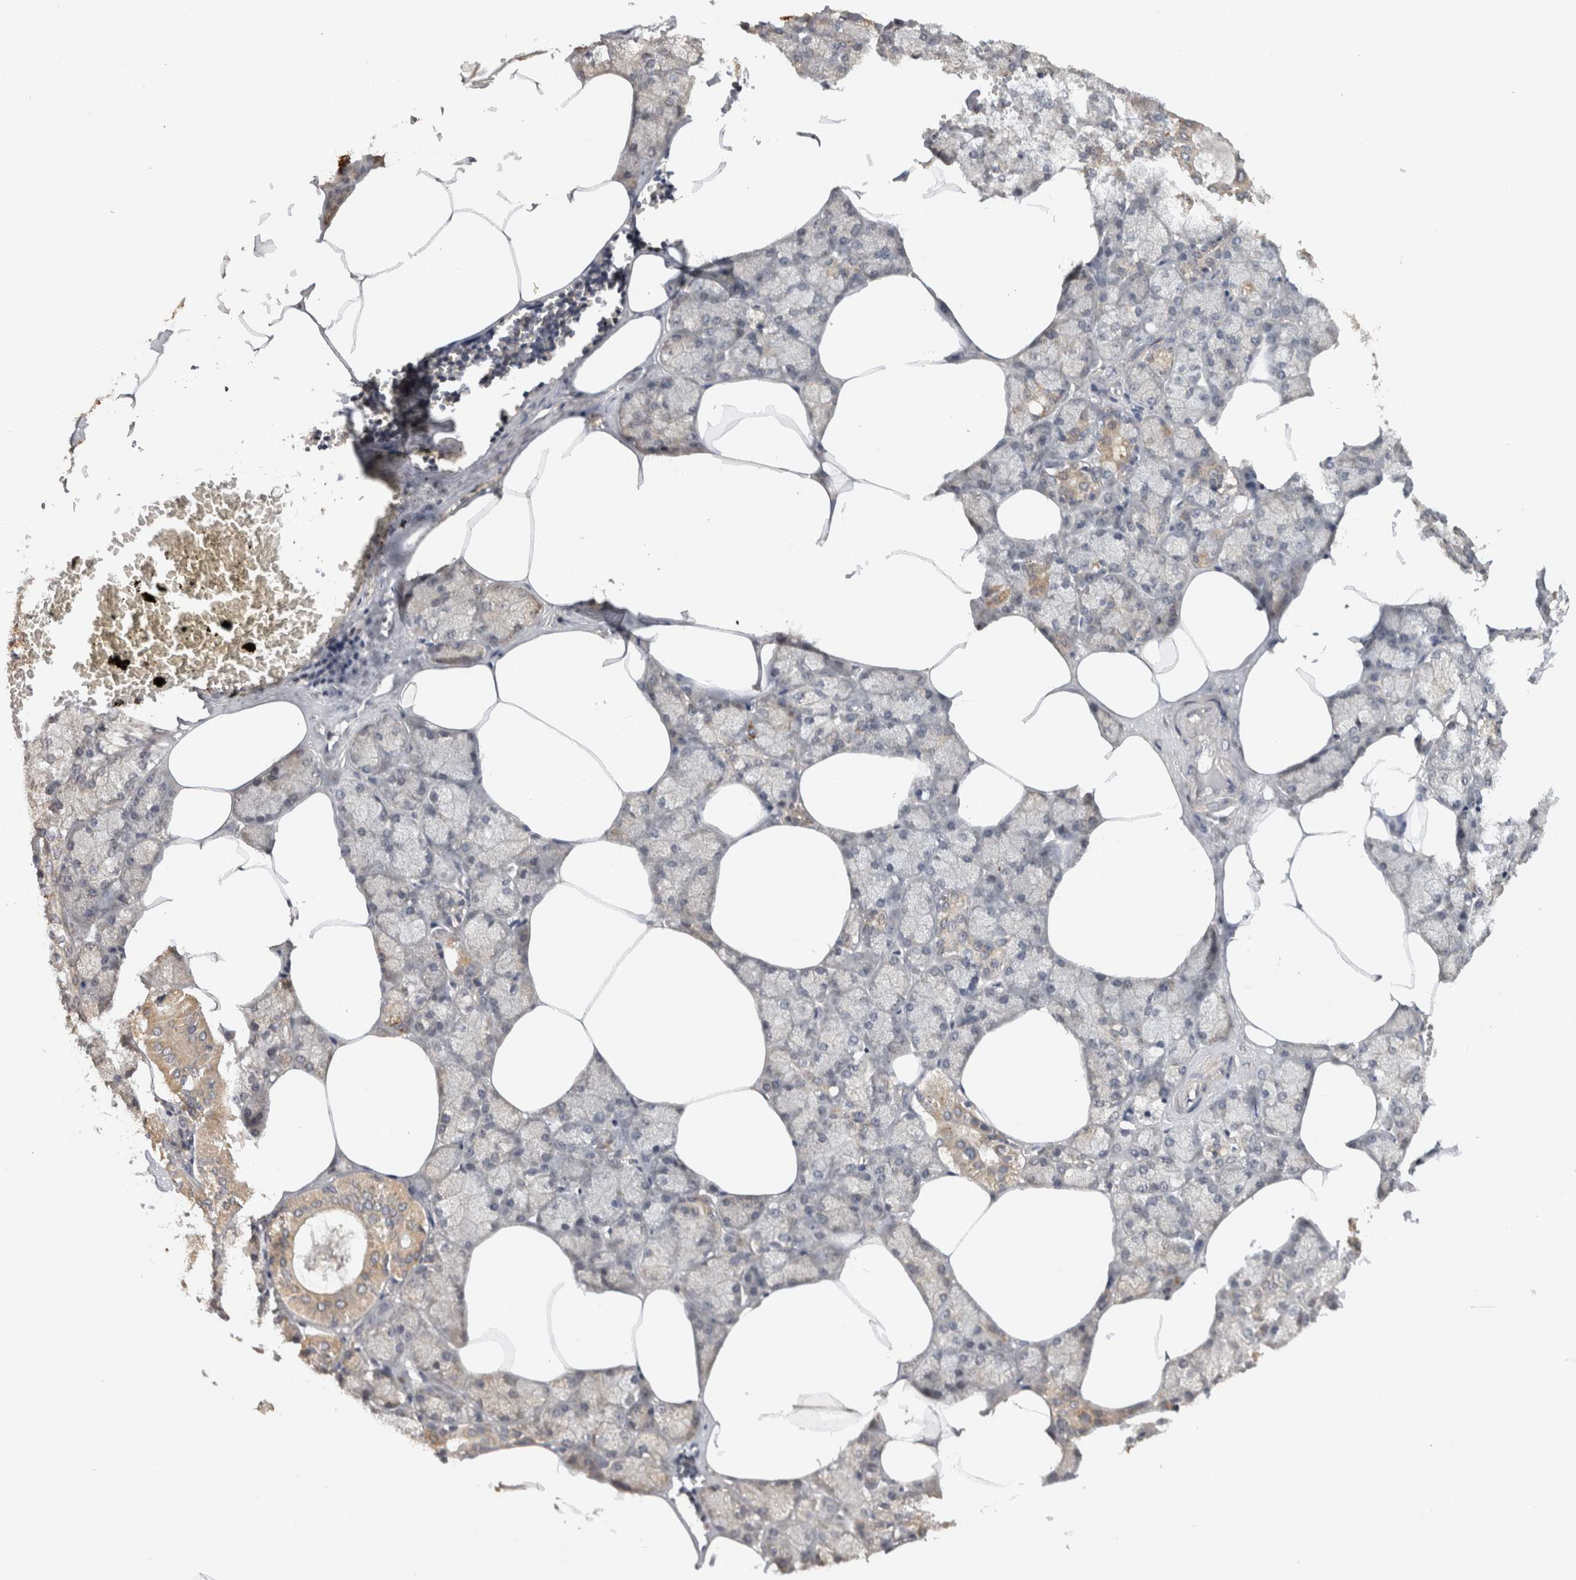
{"staining": {"intensity": "moderate", "quantity": "25%-75%", "location": "cytoplasmic/membranous"}, "tissue": "salivary gland", "cell_type": "Glandular cells", "image_type": "normal", "snomed": [{"axis": "morphology", "description": "Normal tissue, NOS"}, {"axis": "topography", "description": "Salivary gland"}], "caption": "Glandular cells display medium levels of moderate cytoplasmic/membranous positivity in approximately 25%-75% of cells in unremarkable salivary gland.", "gene": "ACAT2", "patient": {"sex": "male", "age": 62}}